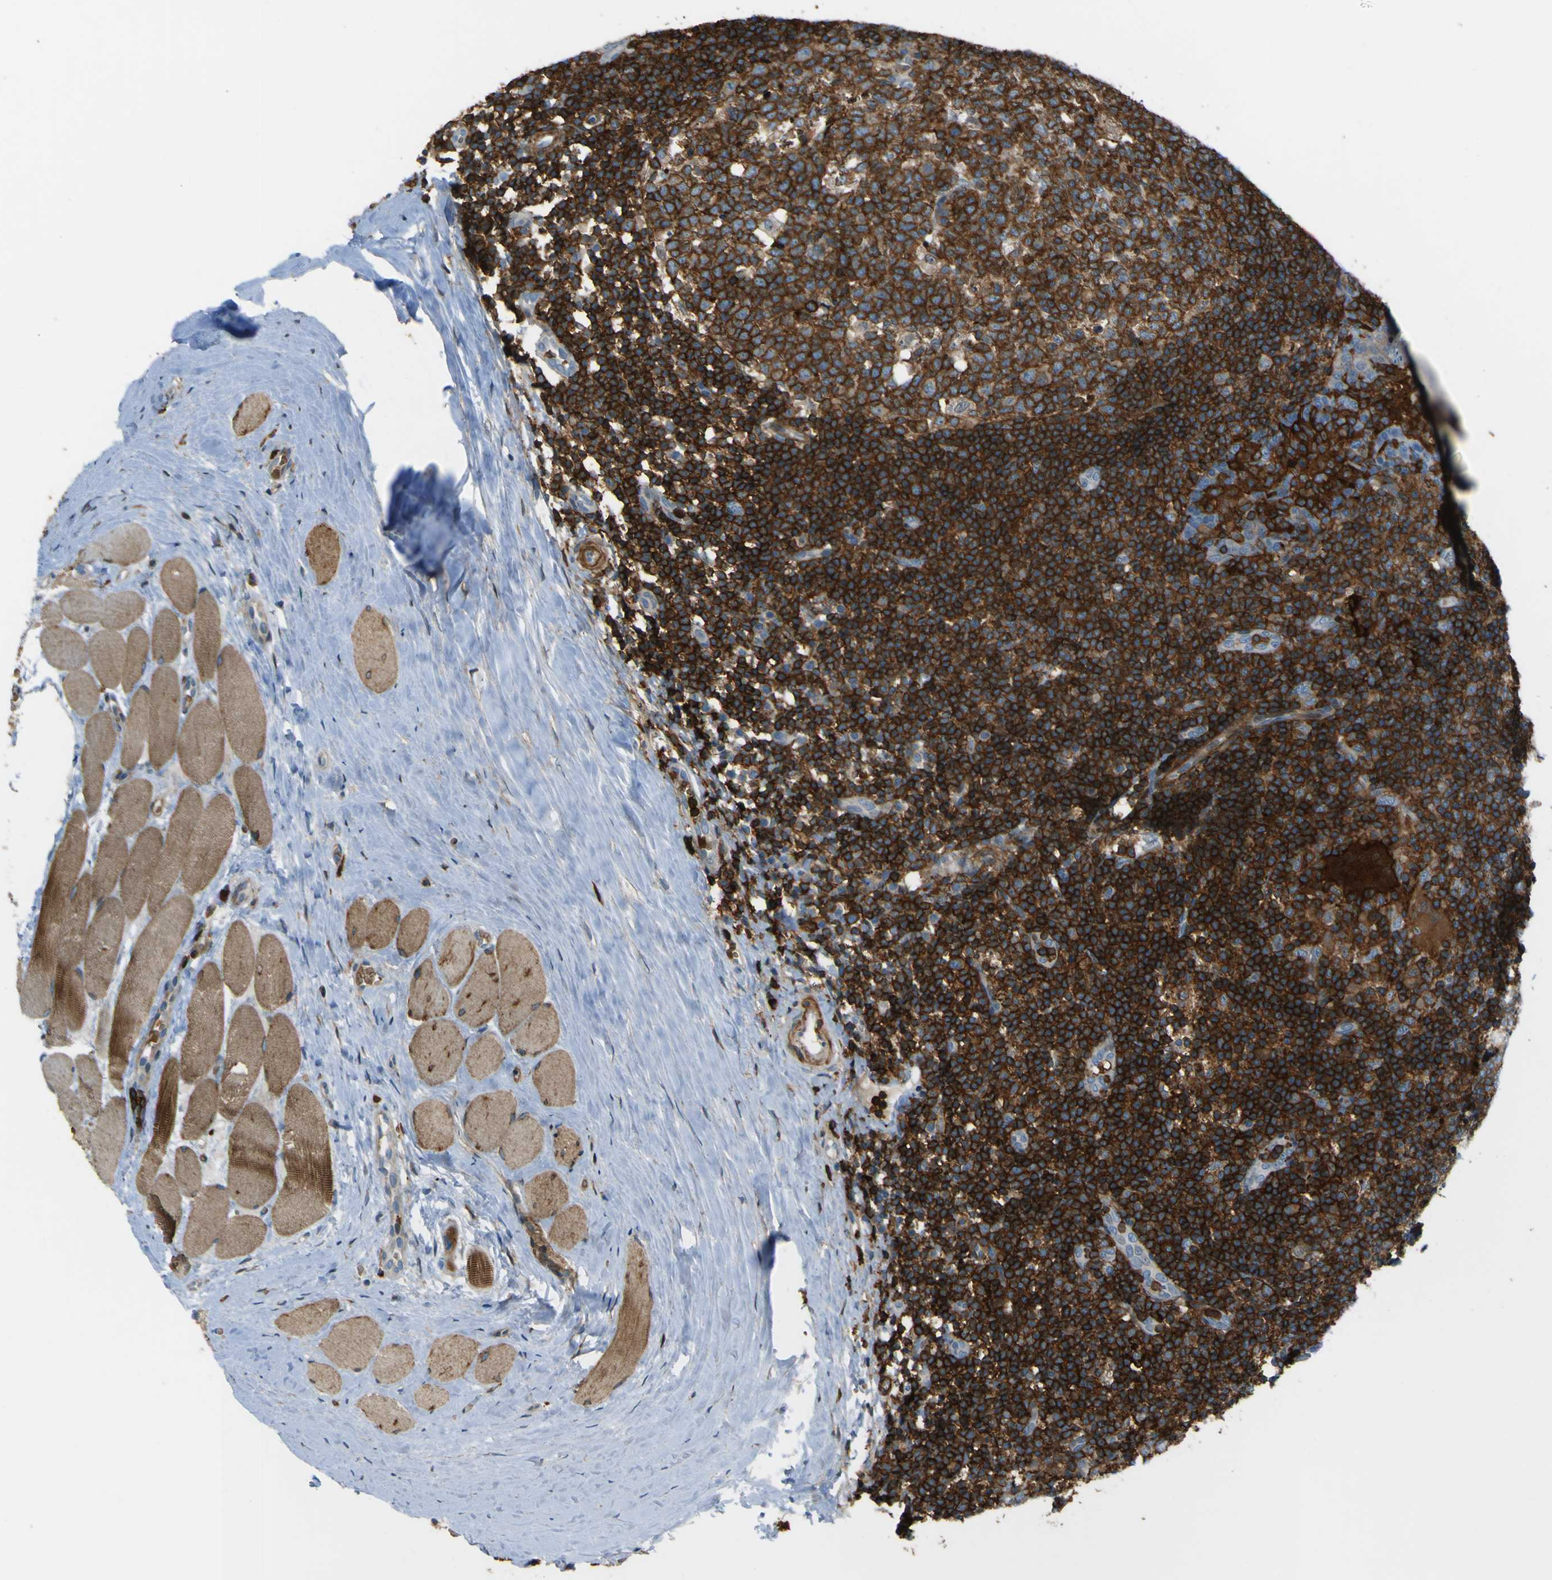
{"staining": {"intensity": "strong", "quantity": ">75%", "location": "cytoplasmic/membranous"}, "tissue": "tonsil", "cell_type": "Germinal center cells", "image_type": "normal", "snomed": [{"axis": "morphology", "description": "Normal tissue, NOS"}, {"axis": "topography", "description": "Tonsil"}], "caption": "Strong cytoplasmic/membranous positivity for a protein is identified in about >75% of germinal center cells of benign tonsil using immunohistochemistry (IHC).", "gene": "PCDHB5", "patient": {"sex": "female", "age": 19}}